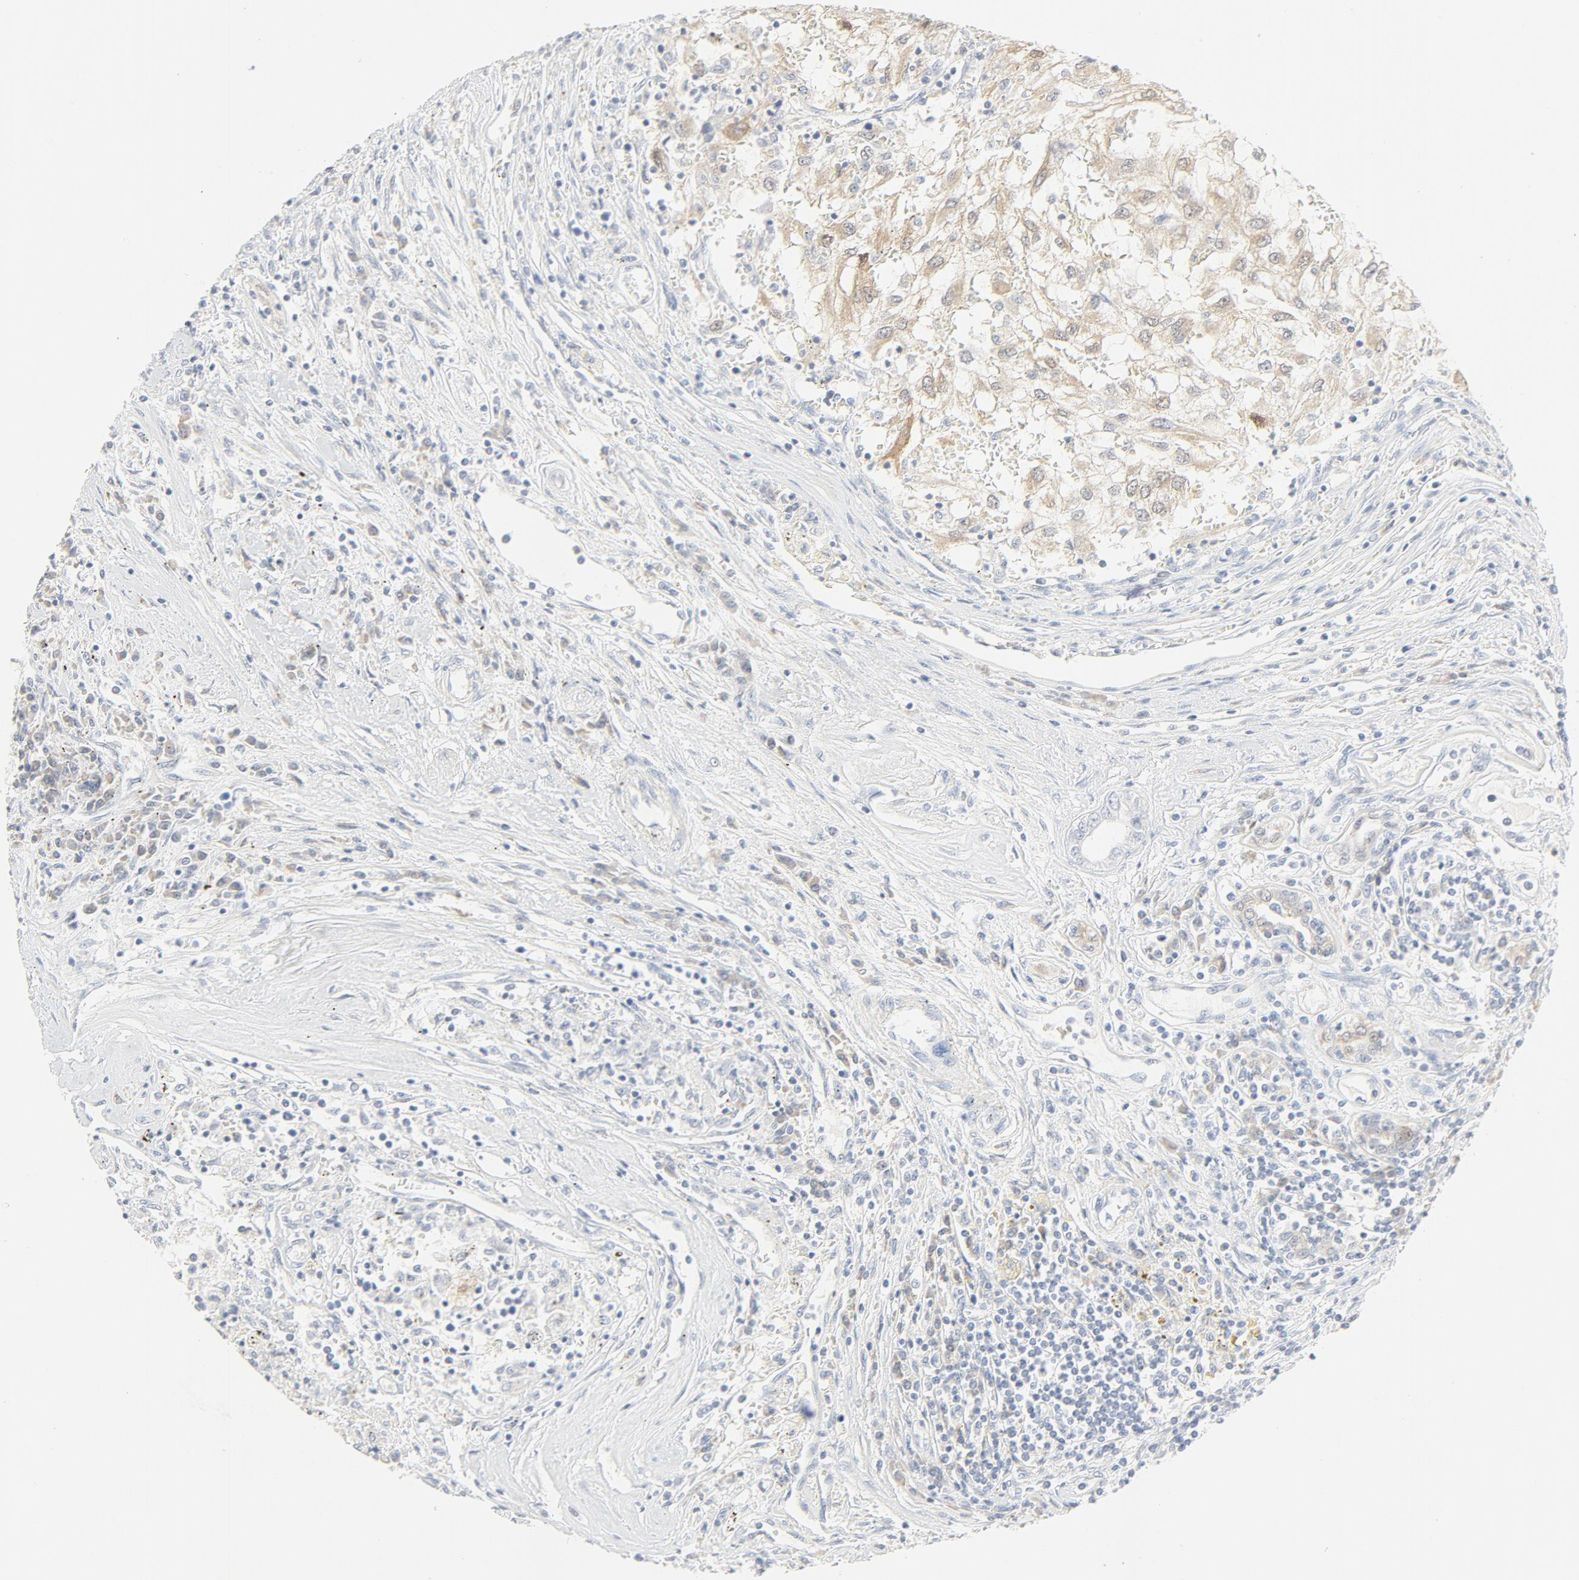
{"staining": {"intensity": "moderate", "quantity": ">75%", "location": "cytoplasmic/membranous"}, "tissue": "renal cancer", "cell_type": "Tumor cells", "image_type": "cancer", "snomed": [{"axis": "morphology", "description": "Normal tissue, NOS"}, {"axis": "morphology", "description": "Adenocarcinoma, NOS"}, {"axis": "topography", "description": "Kidney"}], "caption": "Immunohistochemistry micrograph of neoplastic tissue: human renal cancer stained using IHC shows medium levels of moderate protein expression localized specifically in the cytoplasmic/membranous of tumor cells, appearing as a cytoplasmic/membranous brown color.", "gene": "PGM1", "patient": {"sex": "male", "age": 71}}